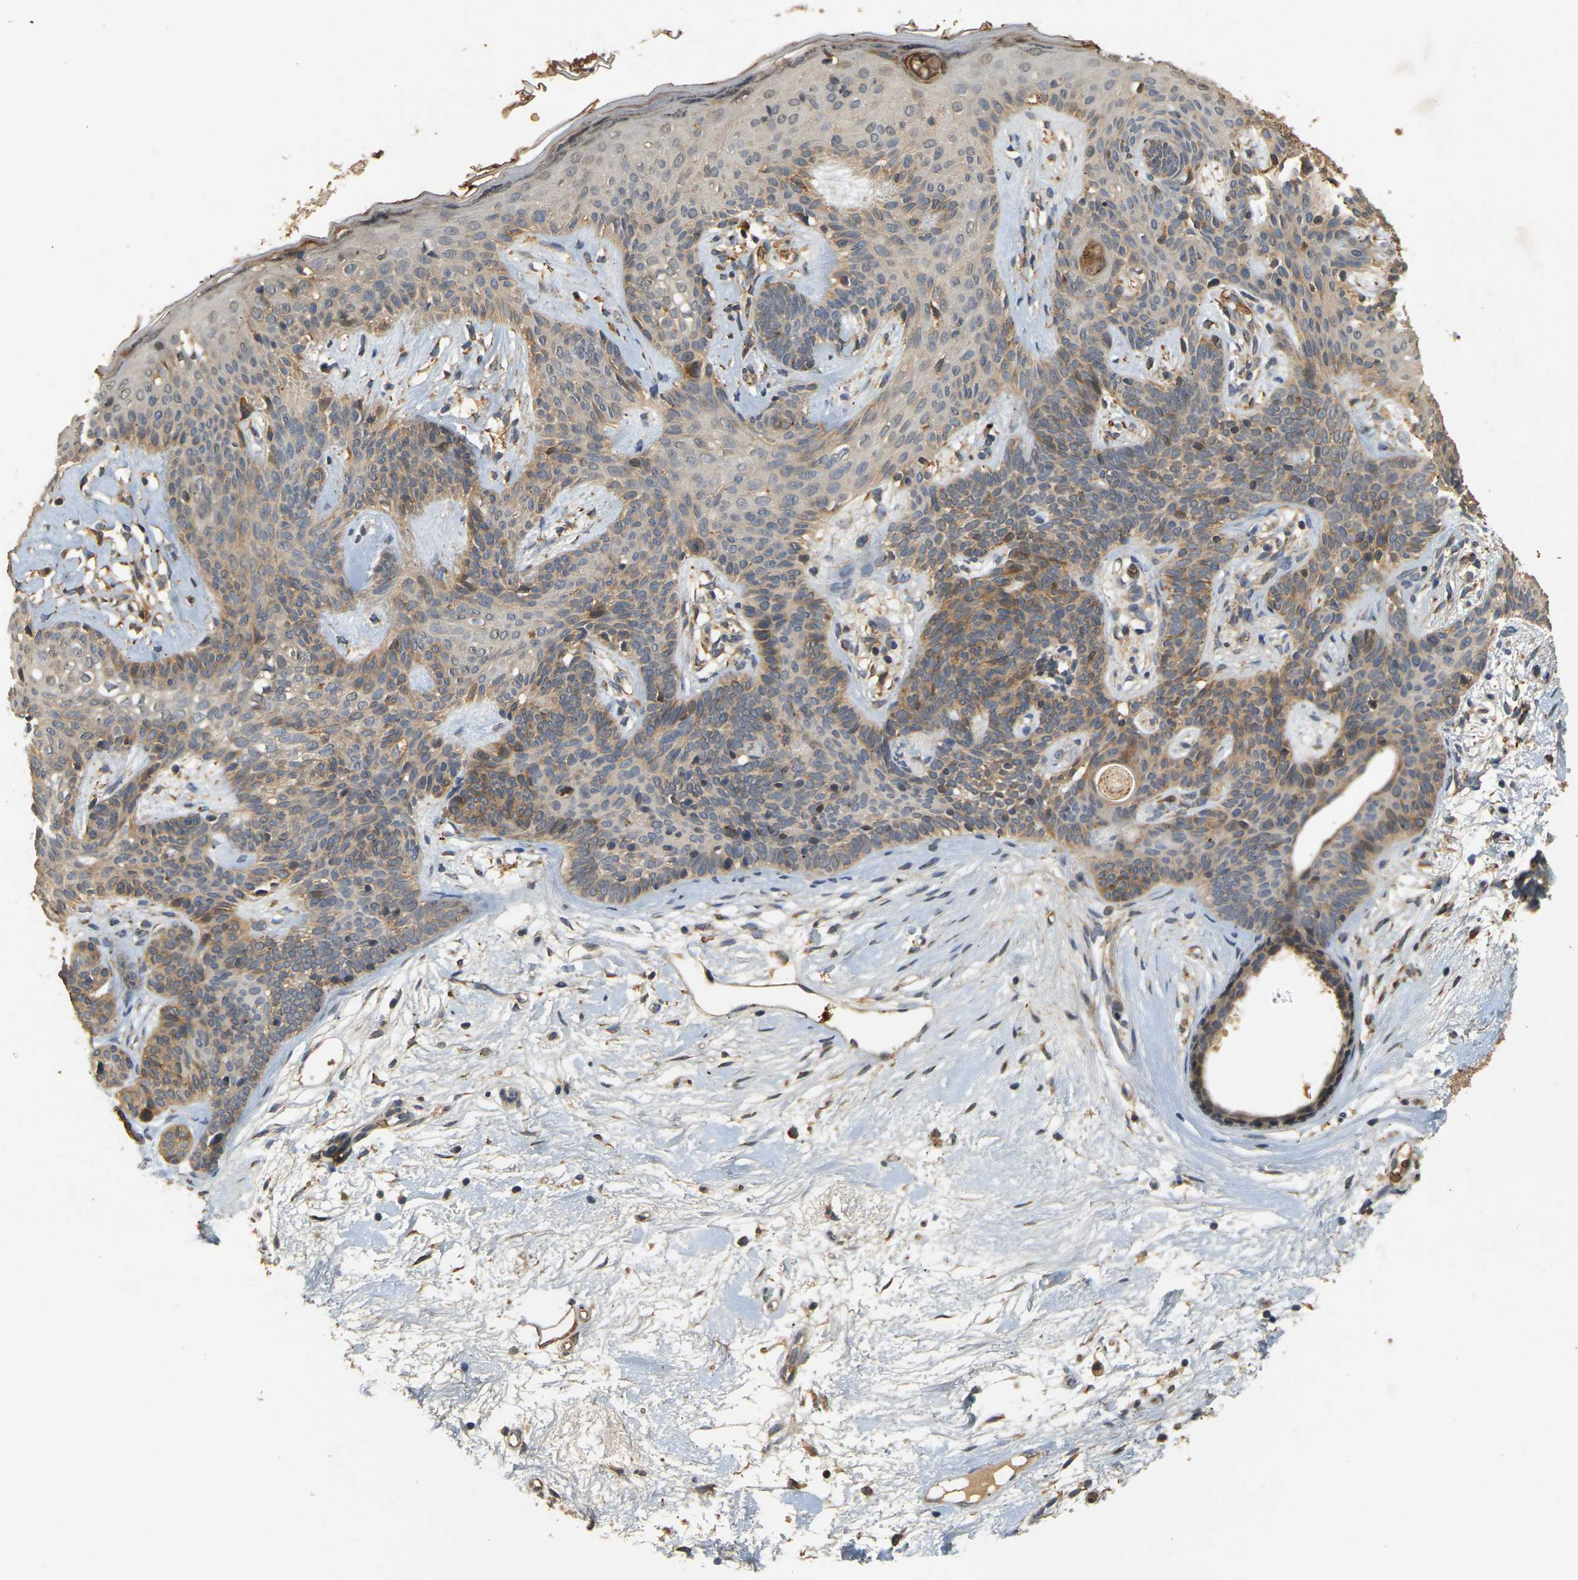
{"staining": {"intensity": "moderate", "quantity": "<25%", "location": "cytoplasmic/membranous"}, "tissue": "skin cancer", "cell_type": "Tumor cells", "image_type": "cancer", "snomed": [{"axis": "morphology", "description": "Developmental malformation"}, {"axis": "morphology", "description": "Basal cell carcinoma"}, {"axis": "topography", "description": "Skin"}], "caption": "There is low levels of moderate cytoplasmic/membranous expression in tumor cells of skin cancer, as demonstrated by immunohistochemical staining (brown color).", "gene": "MEGF9", "patient": {"sex": "female", "age": 62}}